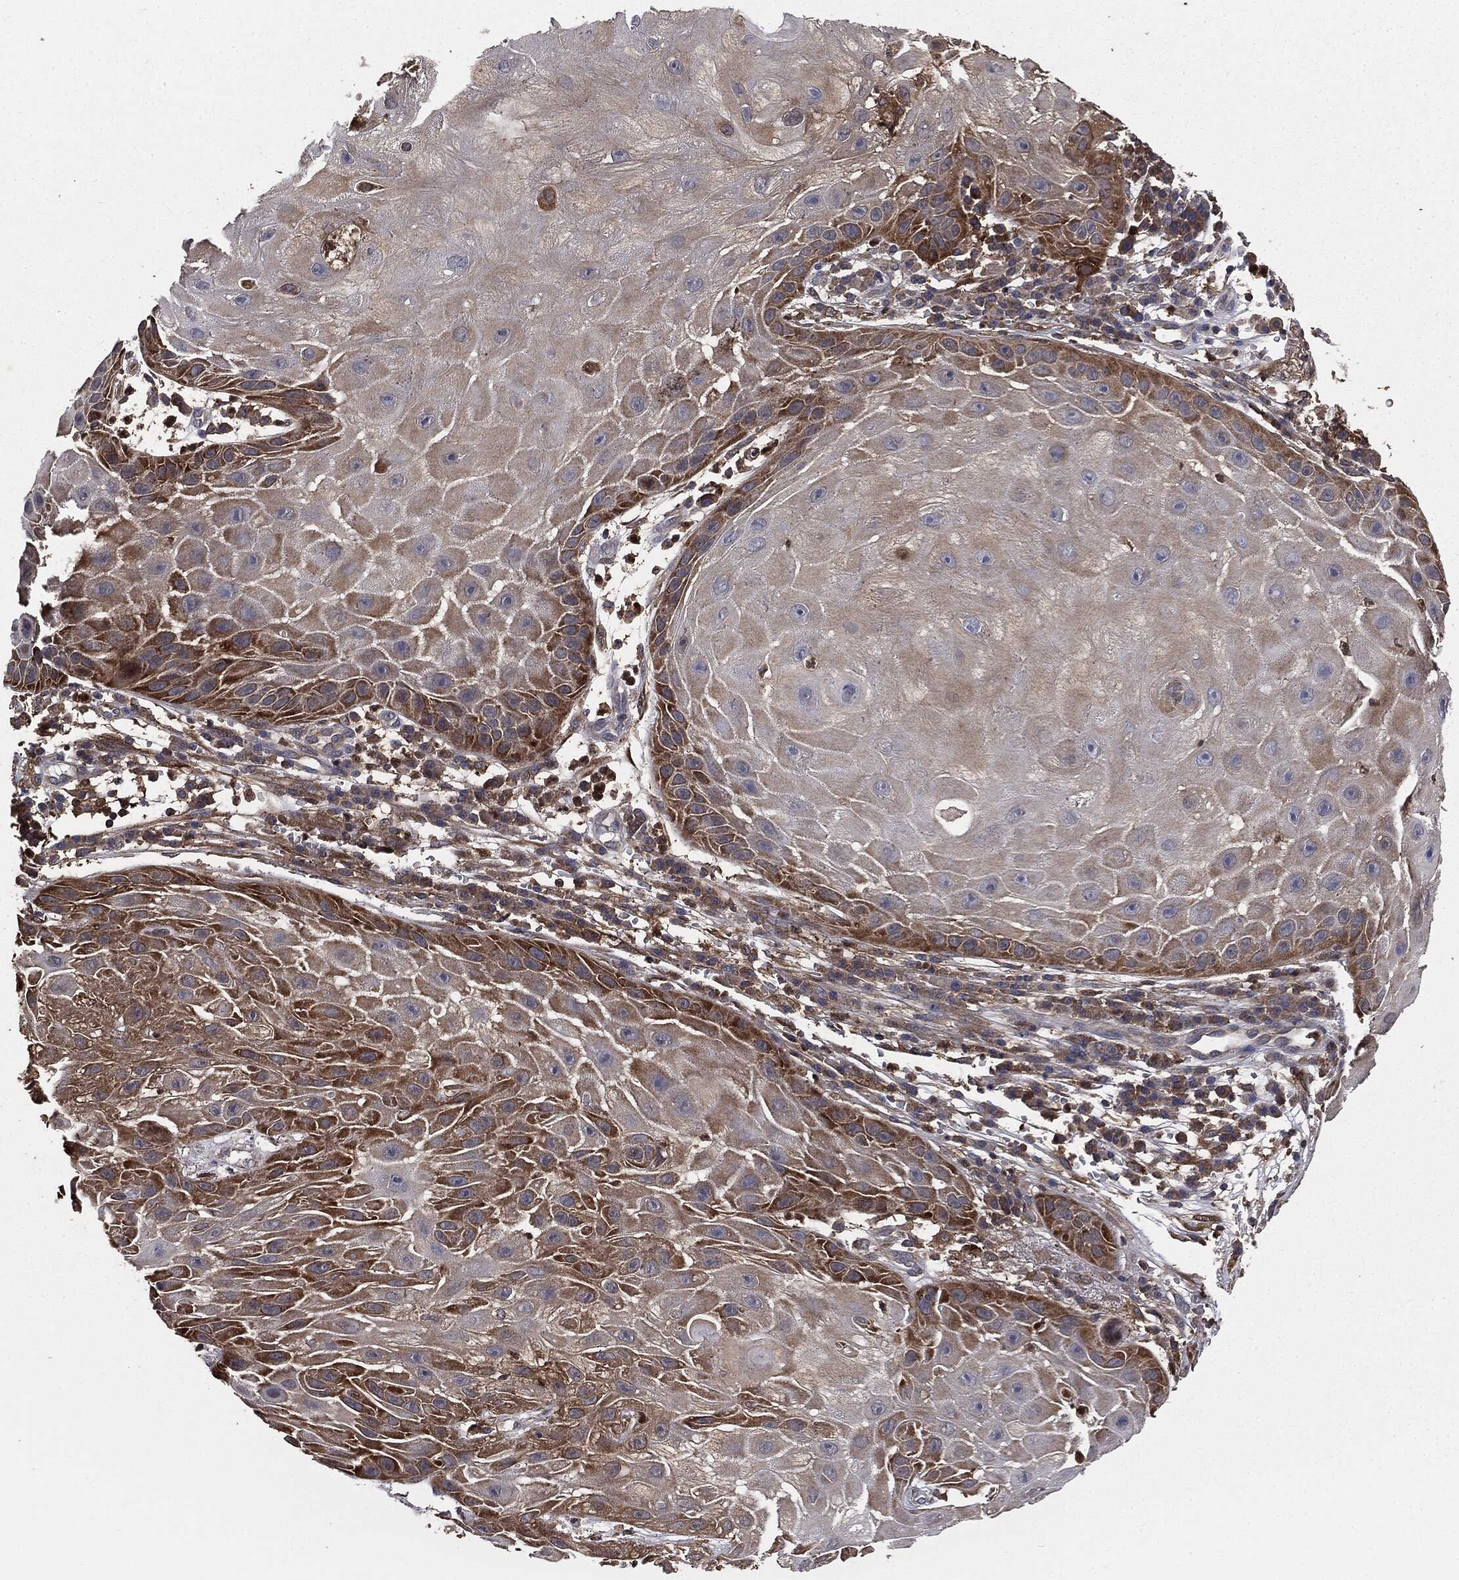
{"staining": {"intensity": "strong", "quantity": "25%-75%", "location": "cytoplasmic/membranous"}, "tissue": "skin cancer", "cell_type": "Tumor cells", "image_type": "cancer", "snomed": [{"axis": "morphology", "description": "Normal tissue, NOS"}, {"axis": "morphology", "description": "Squamous cell carcinoma, NOS"}, {"axis": "topography", "description": "Skin"}], "caption": "IHC of skin cancer exhibits high levels of strong cytoplasmic/membranous staining in approximately 25%-75% of tumor cells. (IHC, brightfield microscopy, high magnification).", "gene": "GNB5", "patient": {"sex": "male", "age": 79}}